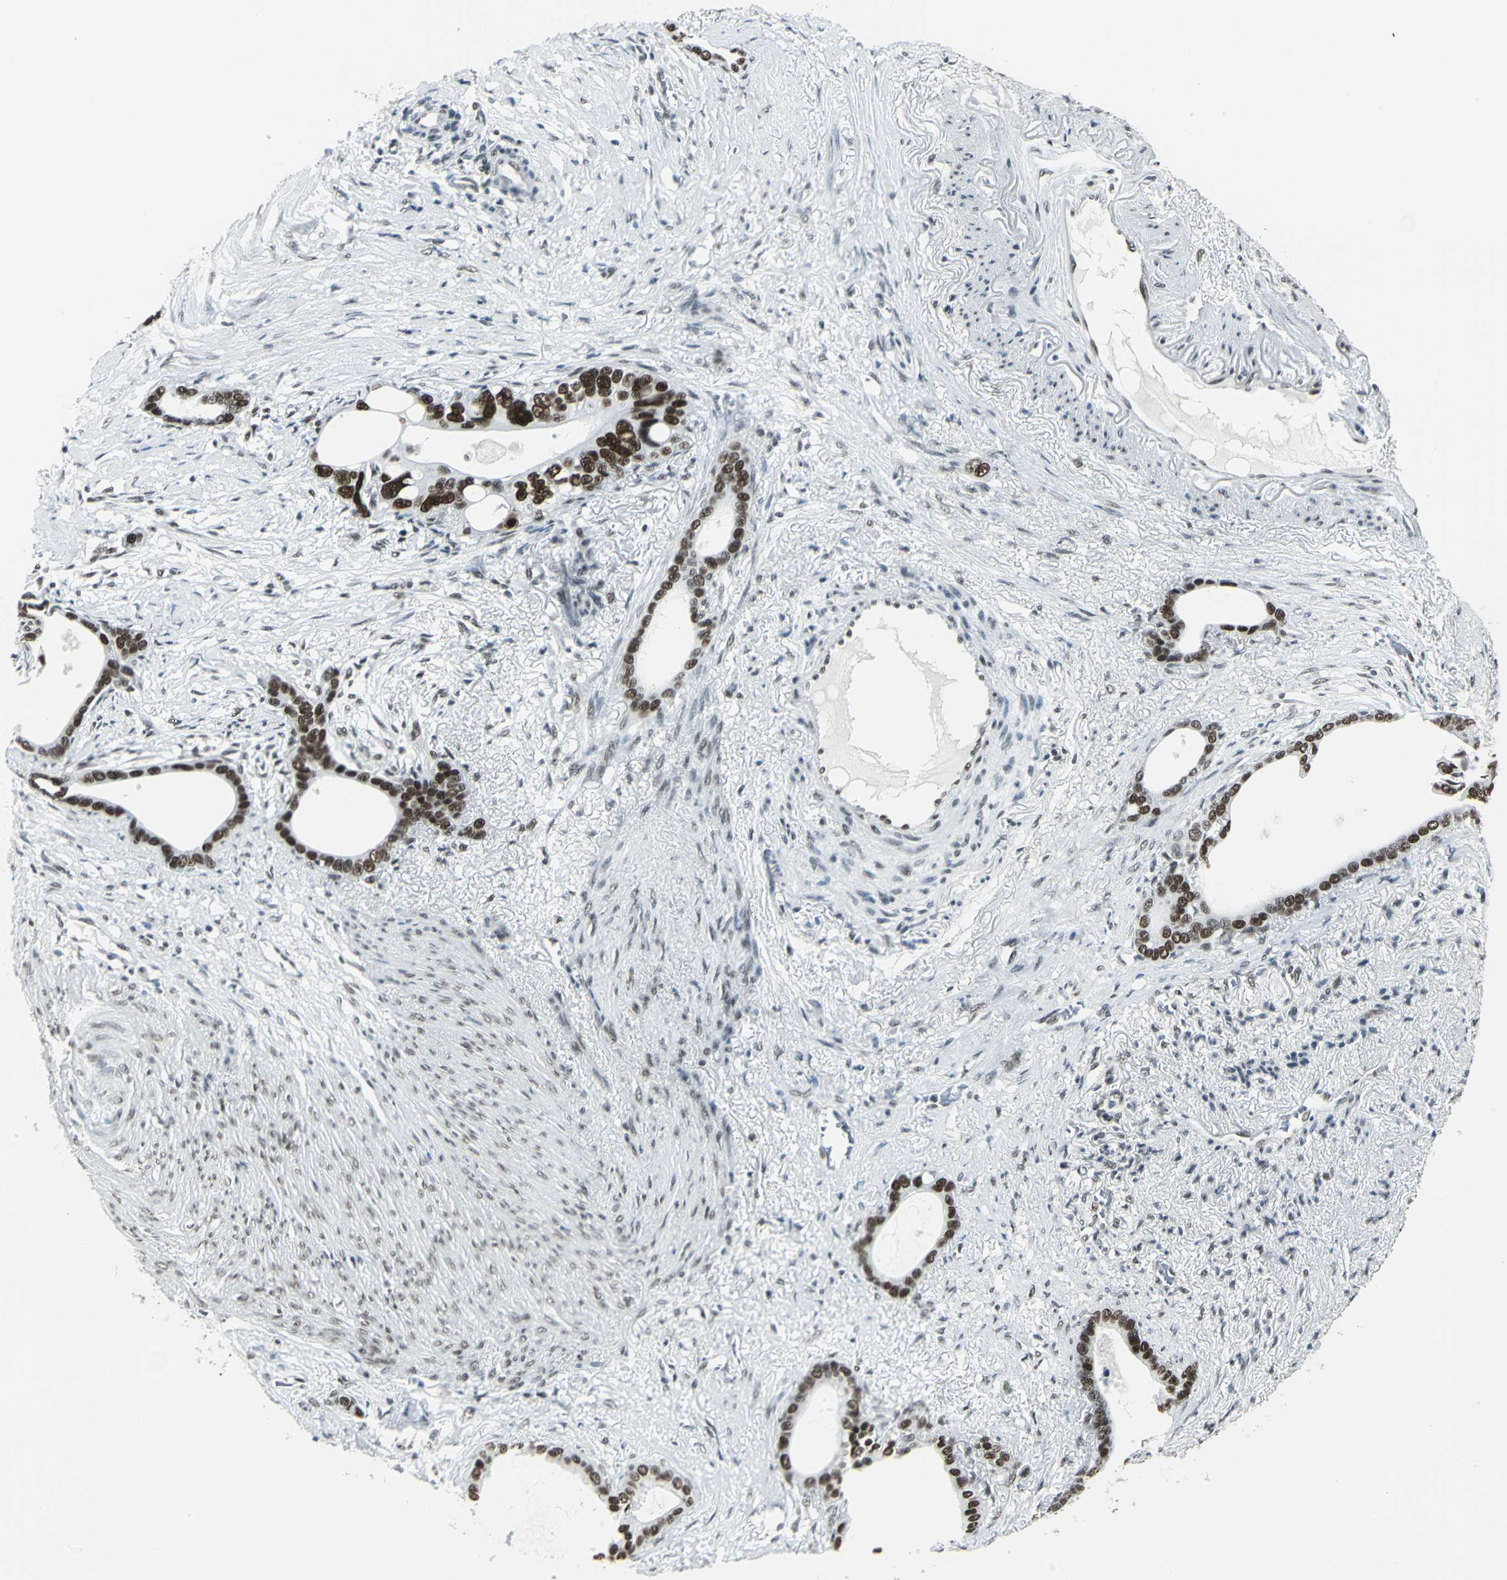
{"staining": {"intensity": "strong", "quantity": ">75%", "location": "nuclear"}, "tissue": "stomach cancer", "cell_type": "Tumor cells", "image_type": "cancer", "snomed": [{"axis": "morphology", "description": "Adenocarcinoma, NOS"}, {"axis": "topography", "description": "Stomach"}], "caption": "An IHC micrograph of tumor tissue is shown. Protein staining in brown highlights strong nuclear positivity in adenocarcinoma (stomach) within tumor cells.", "gene": "ADNP", "patient": {"sex": "female", "age": 75}}